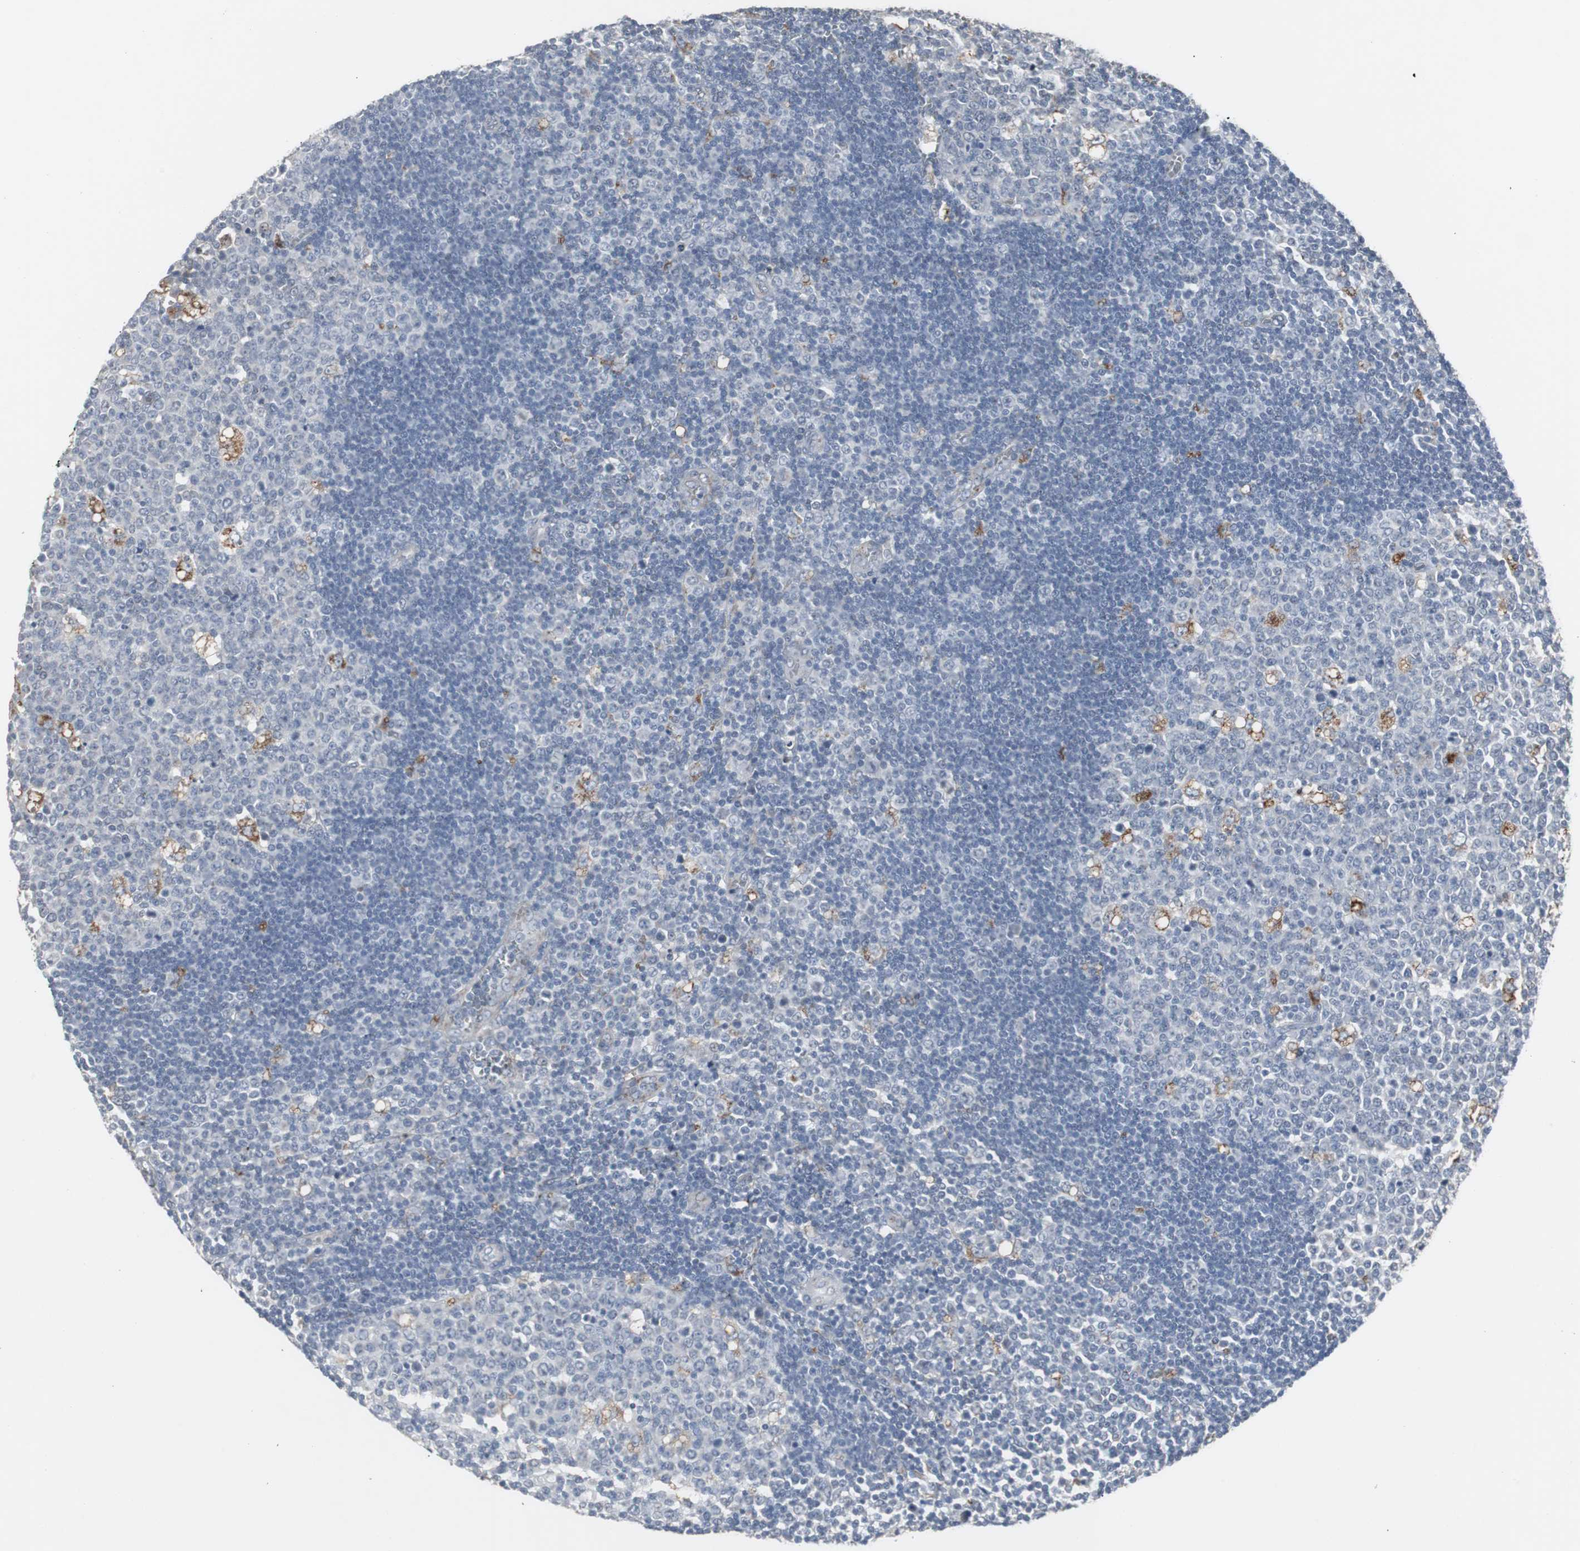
{"staining": {"intensity": "moderate", "quantity": "<25%", "location": "cytoplasmic/membranous"}, "tissue": "lymph node", "cell_type": "Germinal center cells", "image_type": "normal", "snomed": [{"axis": "morphology", "description": "Normal tissue, NOS"}, {"axis": "topography", "description": "Lymph node"}, {"axis": "topography", "description": "Salivary gland"}], "caption": "Protein analysis of benign lymph node reveals moderate cytoplasmic/membranous expression in about <25% of germinal center cells.", "gene": "GBA1", "patient": {"sex": "male", "age": 8}}